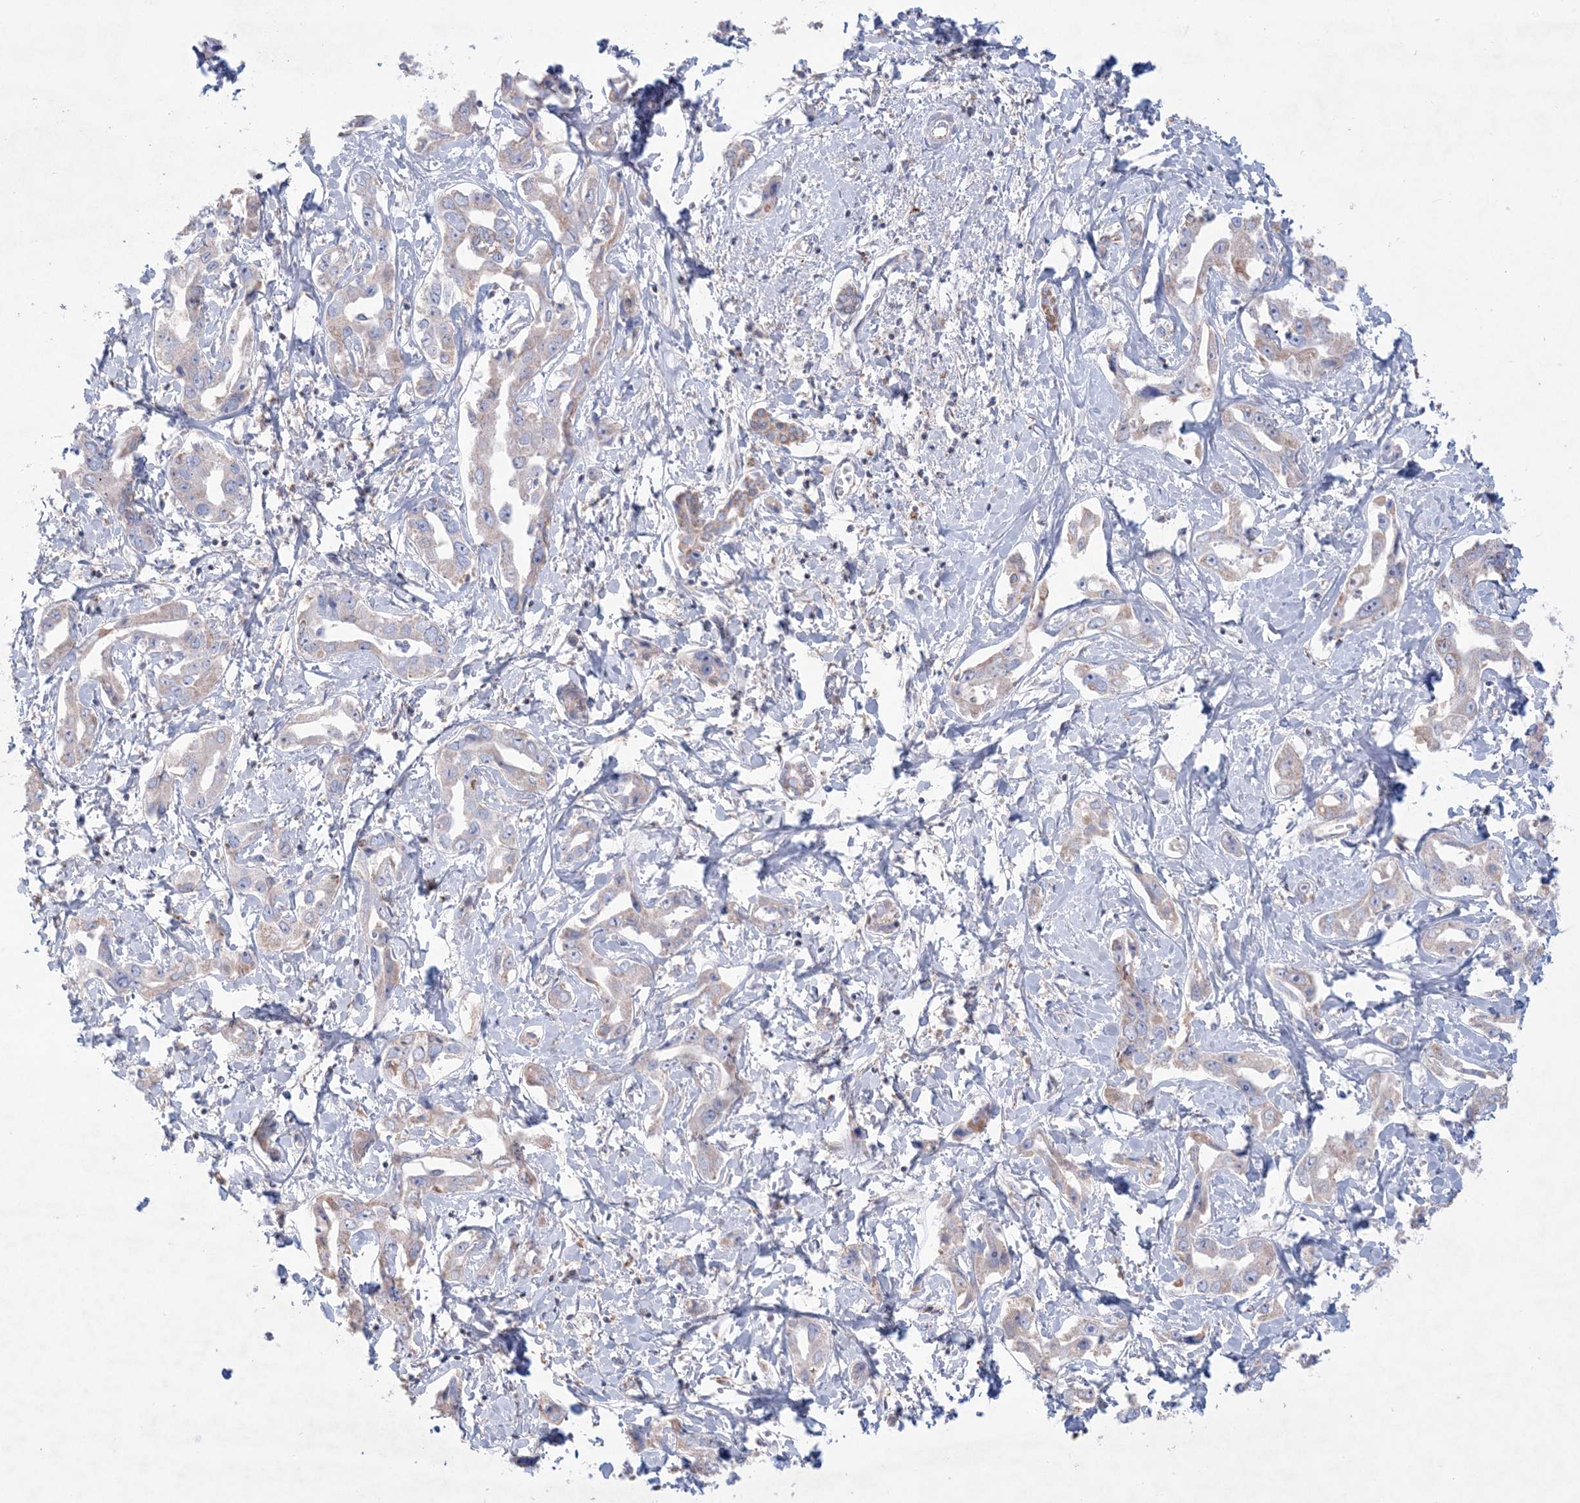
{"staining": {"intensity": "weak", "quantity": "25%-75%", "location": "cytoplasmic/membranous"}, "tissue": "liver cancer", "cell_type": "Tumor cells", "image_type": "cancer", "snomed": [{"axis": "morphology", "description": "Cholangiocarcinoma"}, {"axis": "topography", "description": "Liver"}], "caption": "DAB immunohistochemical staining of human liver cholangiocarcinoma shows weak cytoplasmic/membranous protein positivity in approximately 25%-75% of tumor cells.", "gene": "KCTD6", "patient": {"sex": "male", "age": 59}}